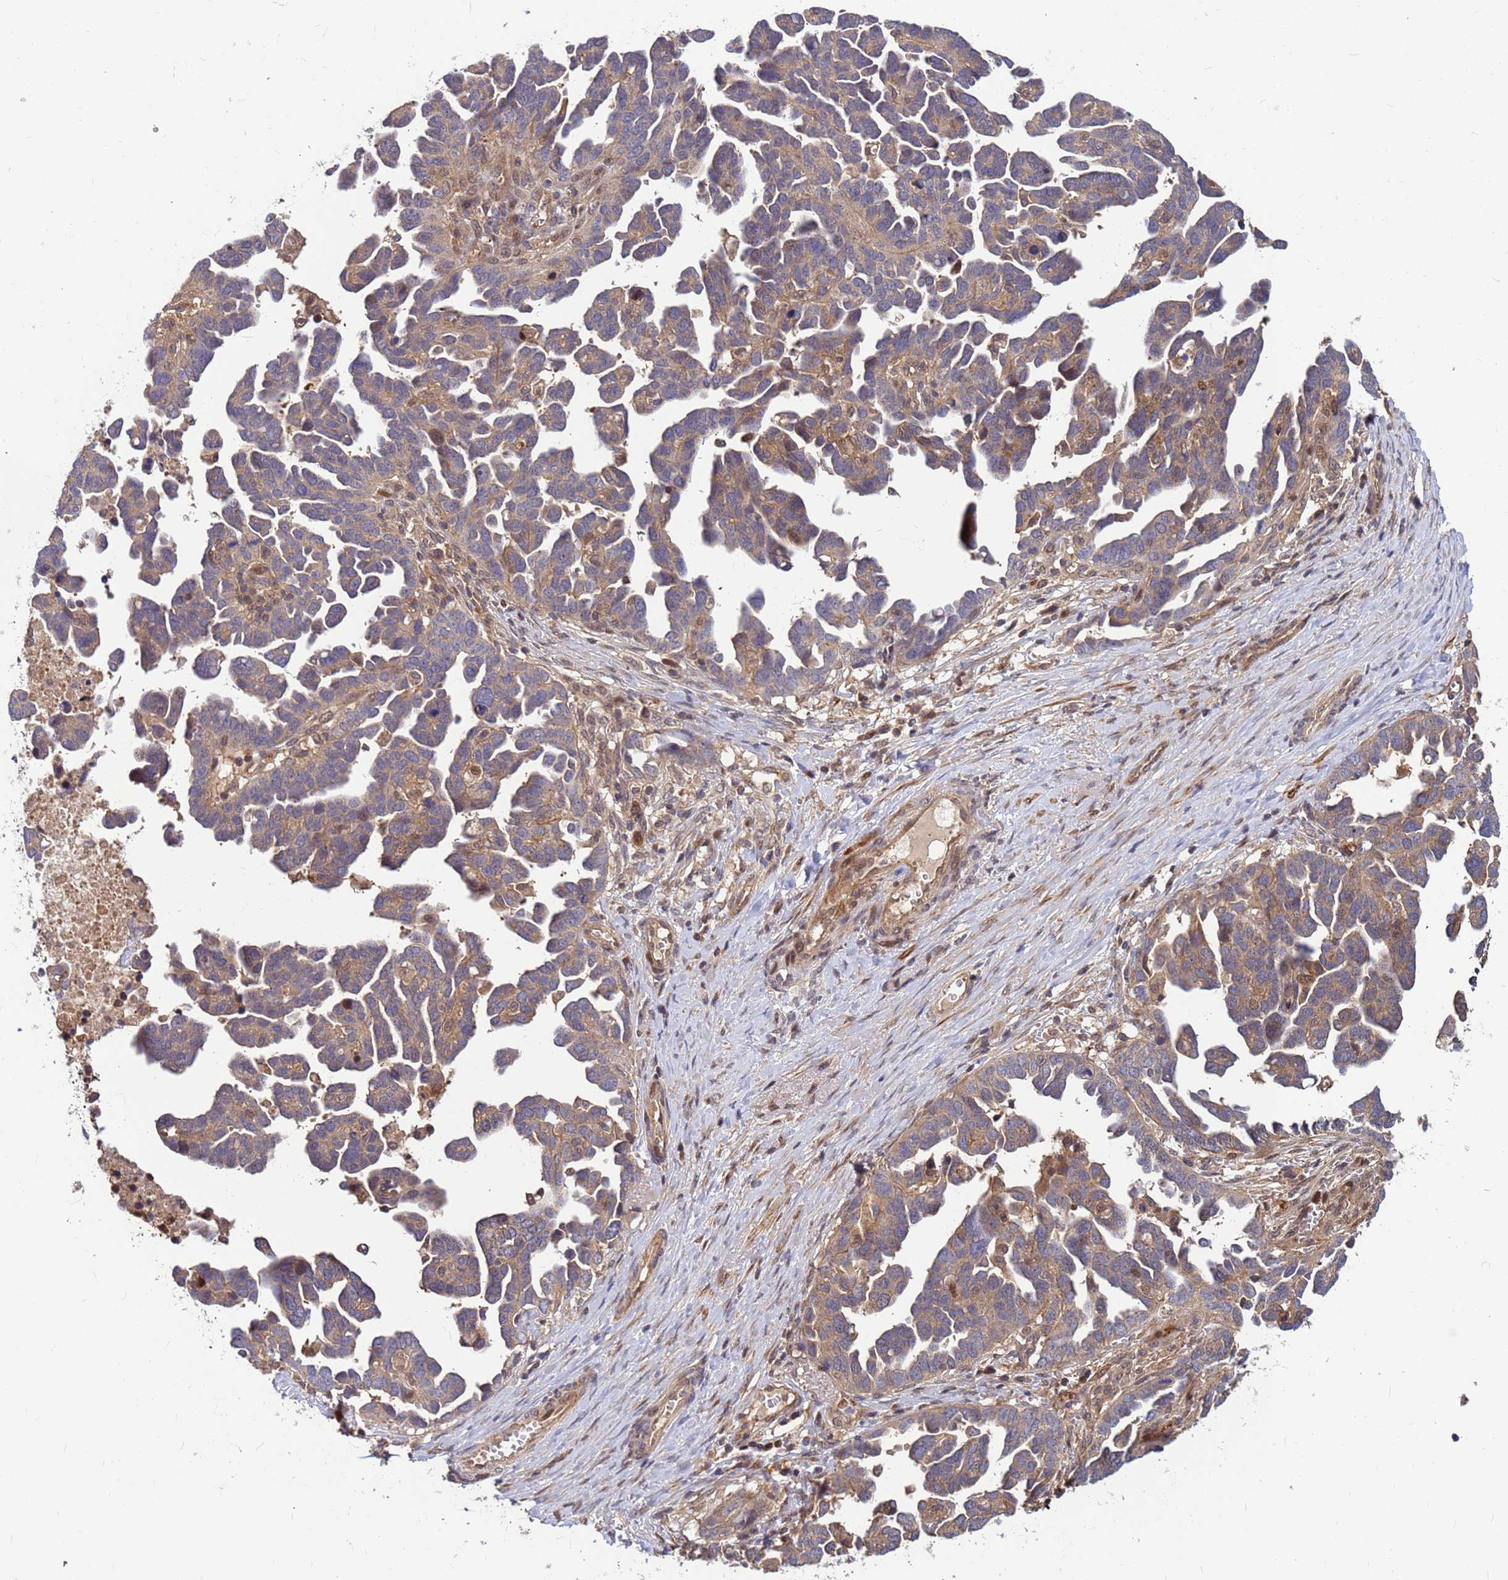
{"staining": {"intensity": "weak", "quantity": "25%-75%", "location": "cytoplasmic/membranous"}, "tissue": "ovarian cancer", "cell_type": "Tumor cells", "image_type": "cancer", "snomed": [{"axis": "morphology", "description": "Cystadenocarcinoma, serous, NOS"}, {"axis": "topography", "description": "Ovary"}], "caption": "There is low levels of weak cytoplasmic/membranous expression in tumor cells of ovarian cancer (serous cystadenocarcinoma), as demonstrated by immunohistochemical staining (brown color).", "gene": "DUS4L", "patient": {"sex": "female", "age": 54}}